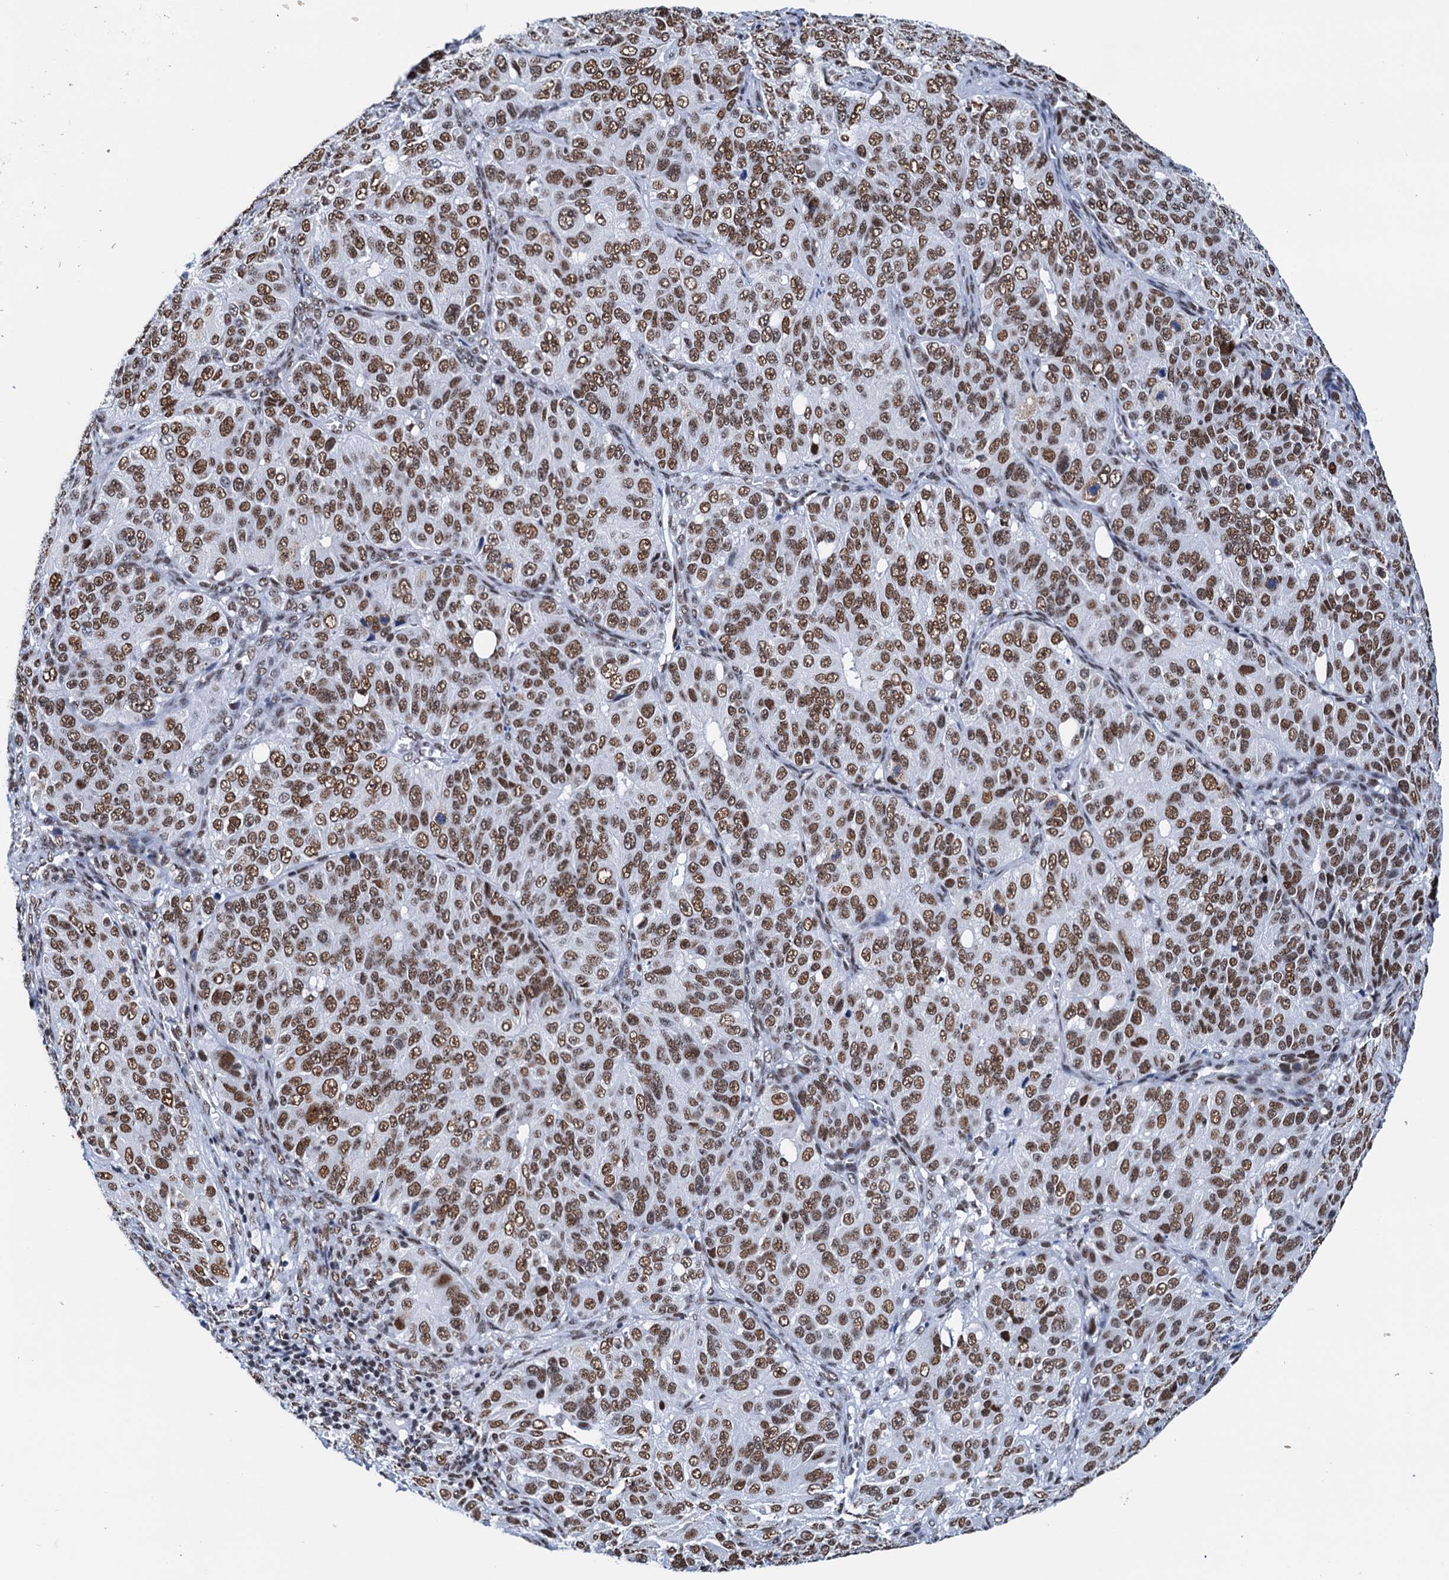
{"staining": {"intensity": "moderate", "quantity": ">75%", "location": "nuclear"}, "tissue": "ovarian cancer", "cell_type": "Tumor cells", "image_type": "cancer", "snomed": [{"axis": "morphology", "description": "Carcinoma, endometroid"}, {"axis": "topography", "description": "Ovary"}], "caption": "Tumor cells reveal moderate nuclear positivity in approximately >75% of cells in ovarian cancer (endometroid carcinoma).", "gene": "SLTM", "patient": {"sex": "female", "age": 51}}